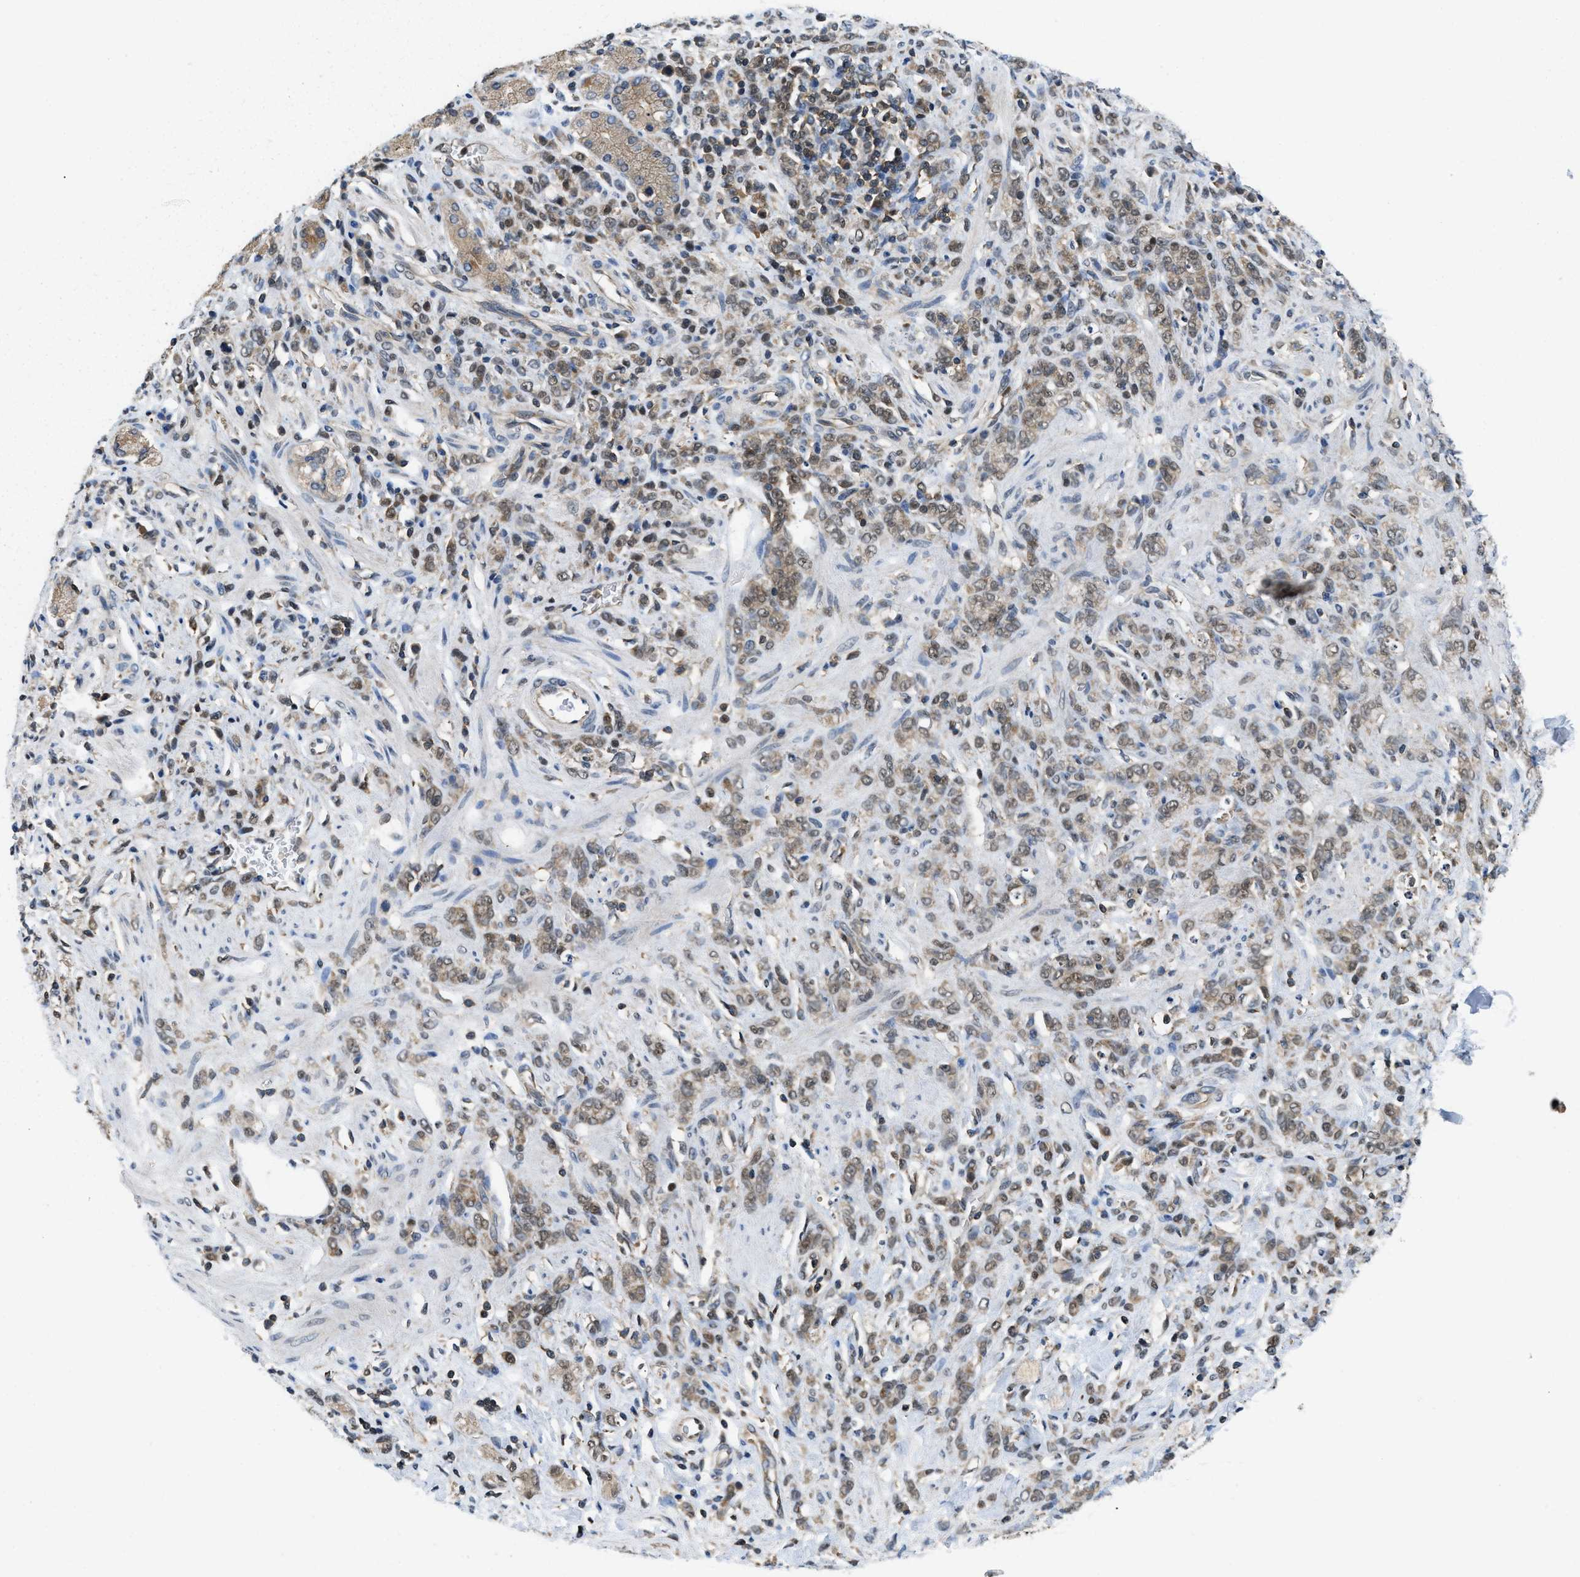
{"staining": {"intensity": "moderate", "quantity": ">75%", "location": "cytoplasmic/membranous"}, "tissue": "stomach cancer", "cell_type": "Tumor cells", "image_type": "cancer", "snomed": [{"axis": "morphology", "description": "Normal tissue, NOS"}, {"axis": "morphology", "description": "Adenocarcinoma, NOS"}, {"axis": "topography", "description": "Stomach"}], "caption": "The image demonstrates a brown stain indicating the presence of a protein in the cytoplasmic/membranous of tumor cells in adenocarcinoma (stomach). Using DAB (3,3'-diaminobenzidine) (brown) and hematoxylin (blue) stains, captured at high magnification using brightfield microscopy.", "gene": "ATF7IP", "patient": {"sex": "male", "age": 82}}